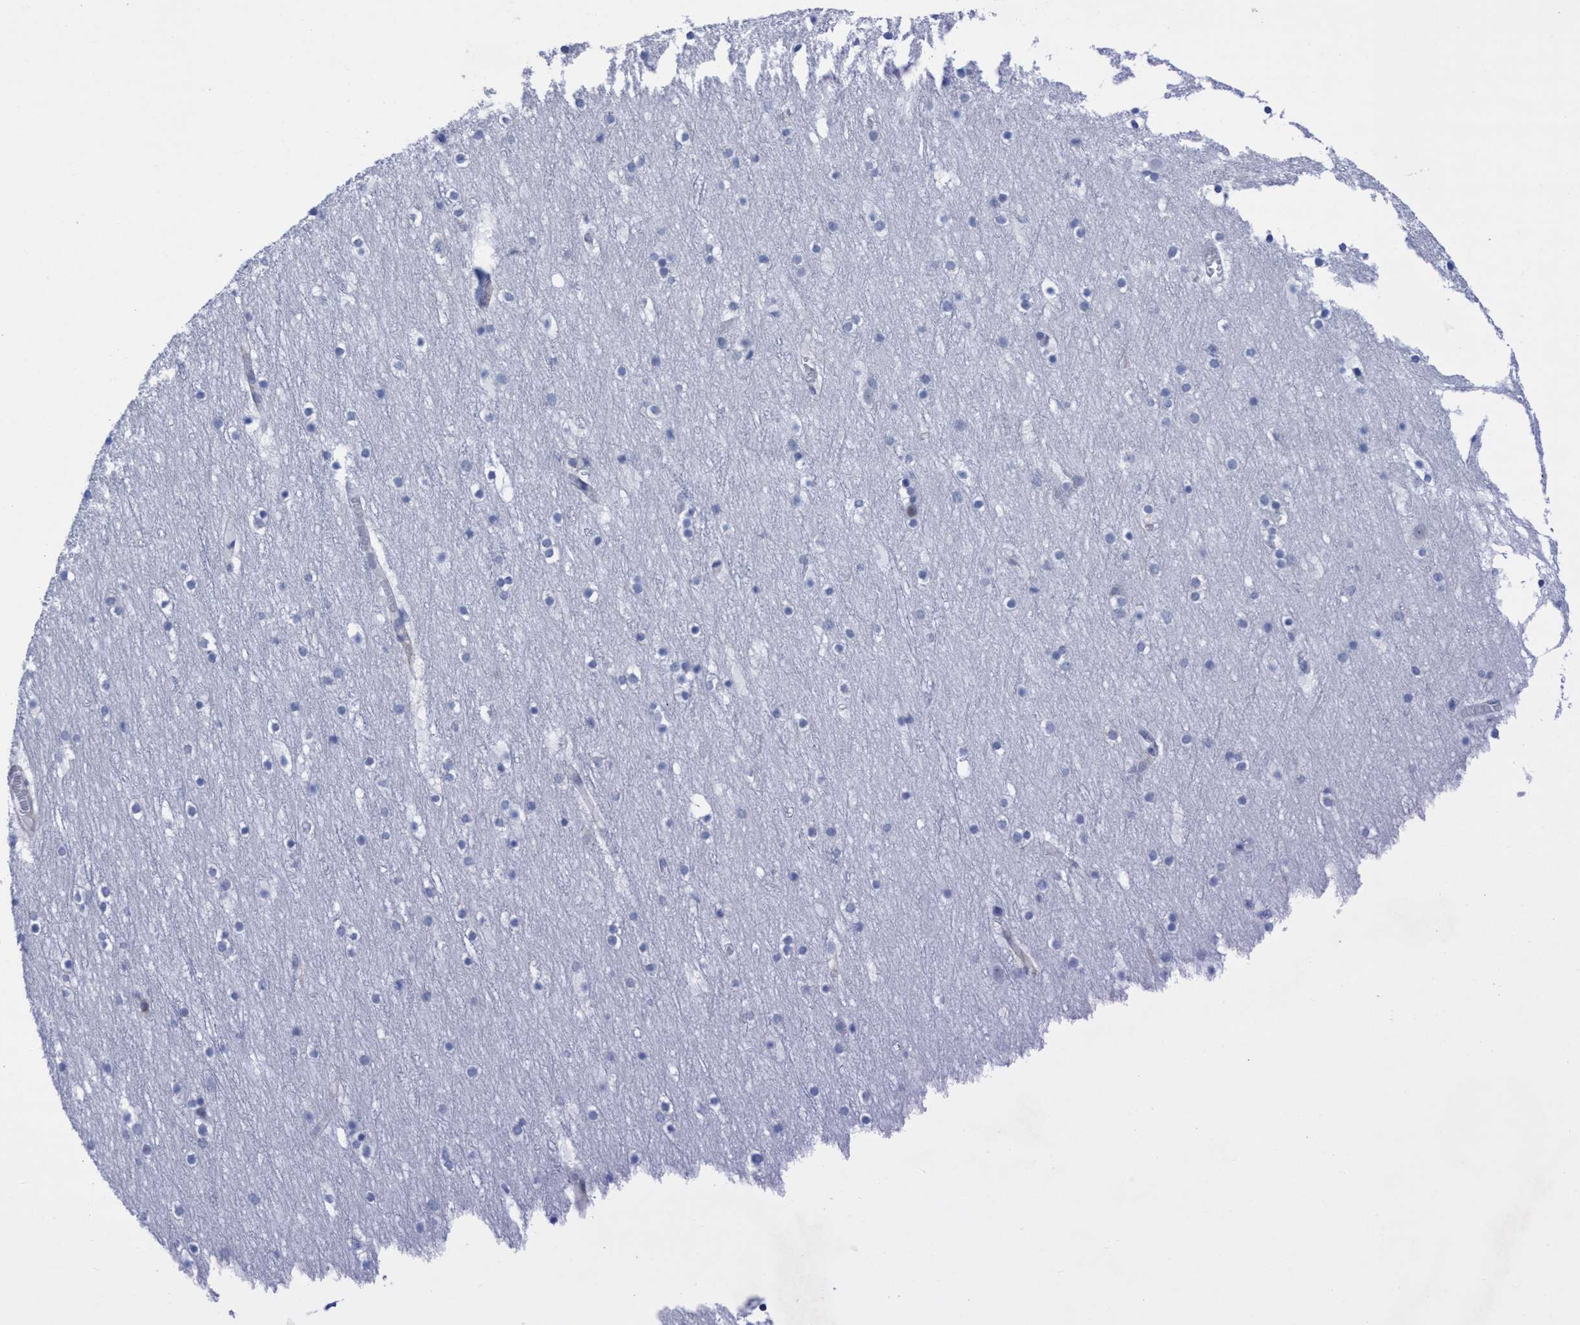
{"staining": {"intensity": "negative", "quantity": "none", "location": "none"}, "tissue": "cerebral cortex", "cell_type": "Endothelial cells", "image_type": "normal", "snomed": [{"axis": "morphology", "description": "Normal tissue, NOS"}, {"axis": "topography", "description": "Cerebral cortex"}], "caption": "Immunohistochemistry (IHC) histopathology image of unremarkable cerebral cortex: human cerebral cortex stained with DAB reveals no significant protein expression in endothelial cells.", "gene": "R3HCC1", "patient": {"sex": "male", "age": 45}}